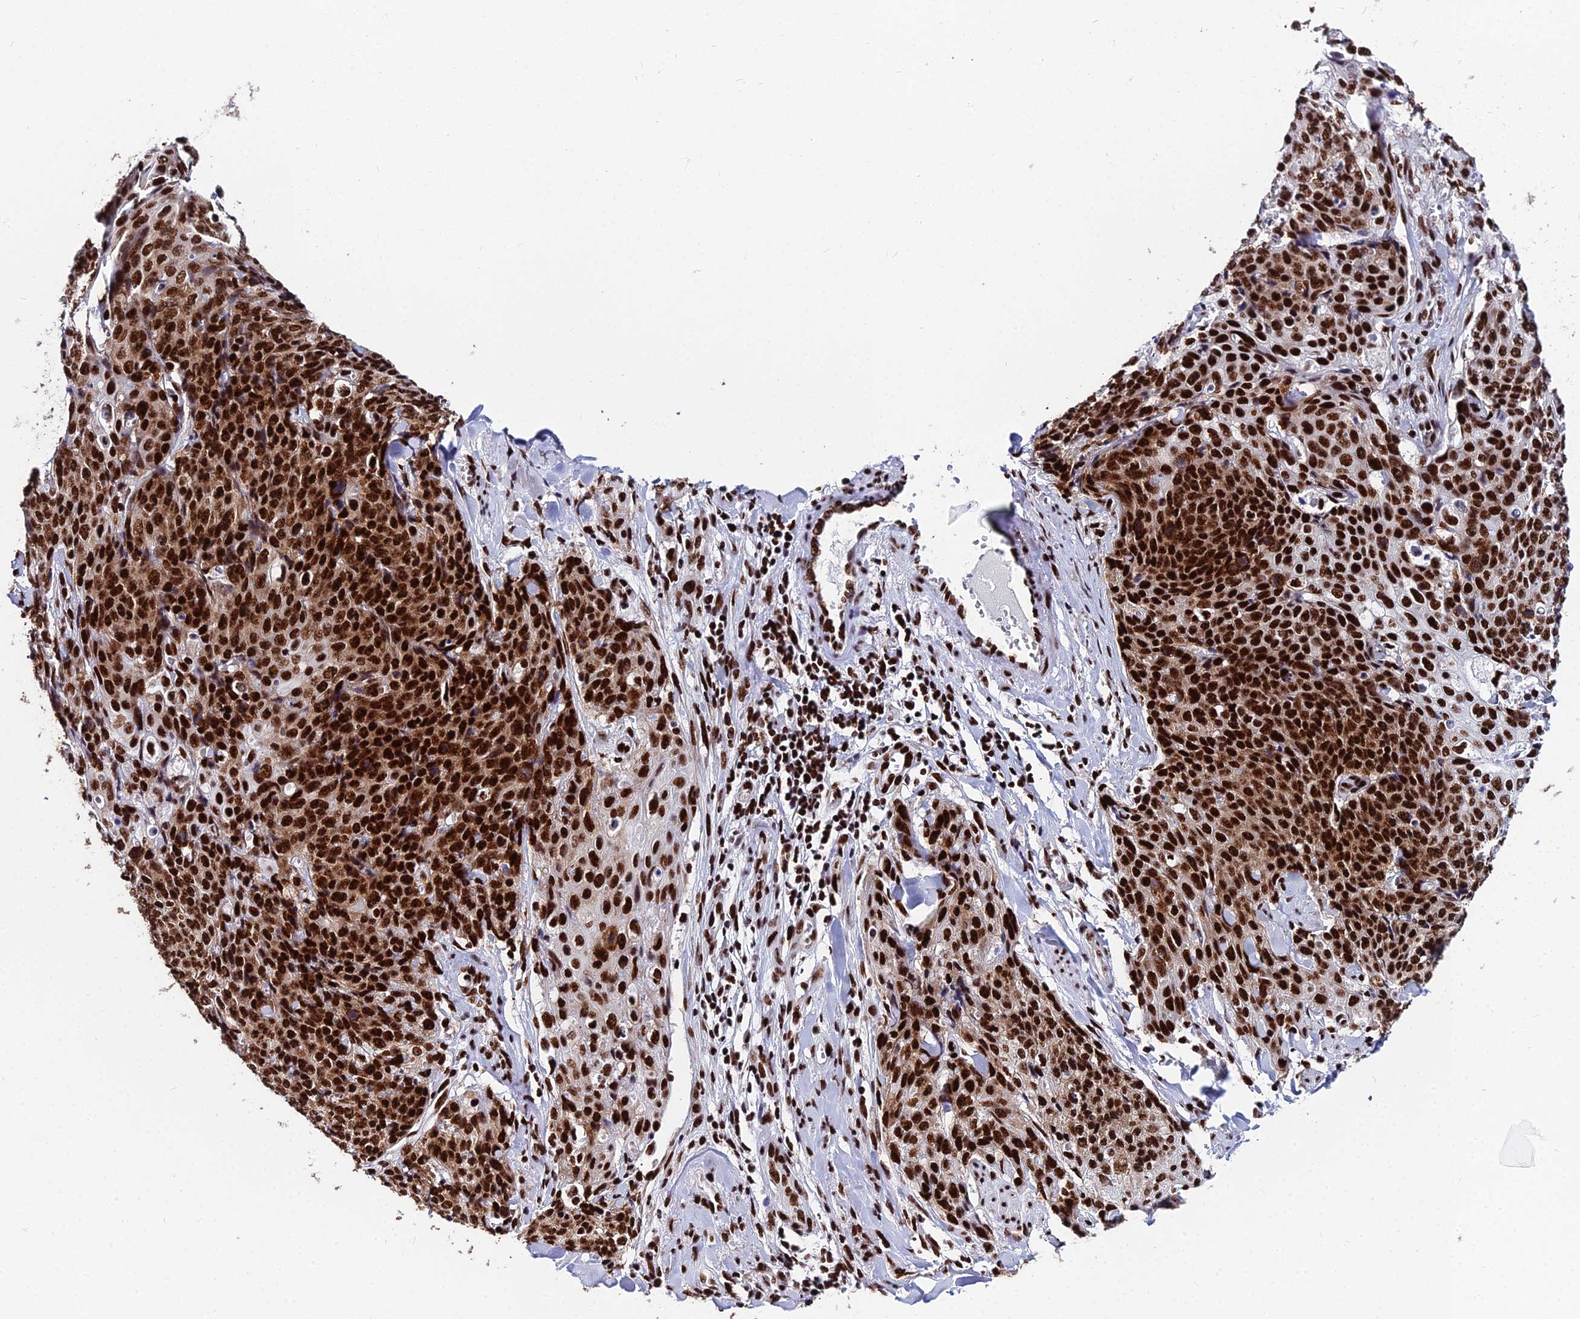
{"staining": {"intensity": "strong", "quantity": ">75%", "location": "nuclear"}, "tissue": "skin cancer", "cell_type": "Tumor cells", "image_type": "cancer", "snomed": [{"axis": "morphology", "description": "Squamous cell carcinoma, NOS"}, {"axis": "topography", "description": "Skin"}, {"axis": "topography", "description": "Vulva"}], "caption": "Squamous cell carcinoma (skin) stained for a protein (brown) displays strong nuclear positive positivity in approximately >75% of tumor cells.", "gene": "HNRNPH1", "patient": {"sex": "female", "age": 85}}